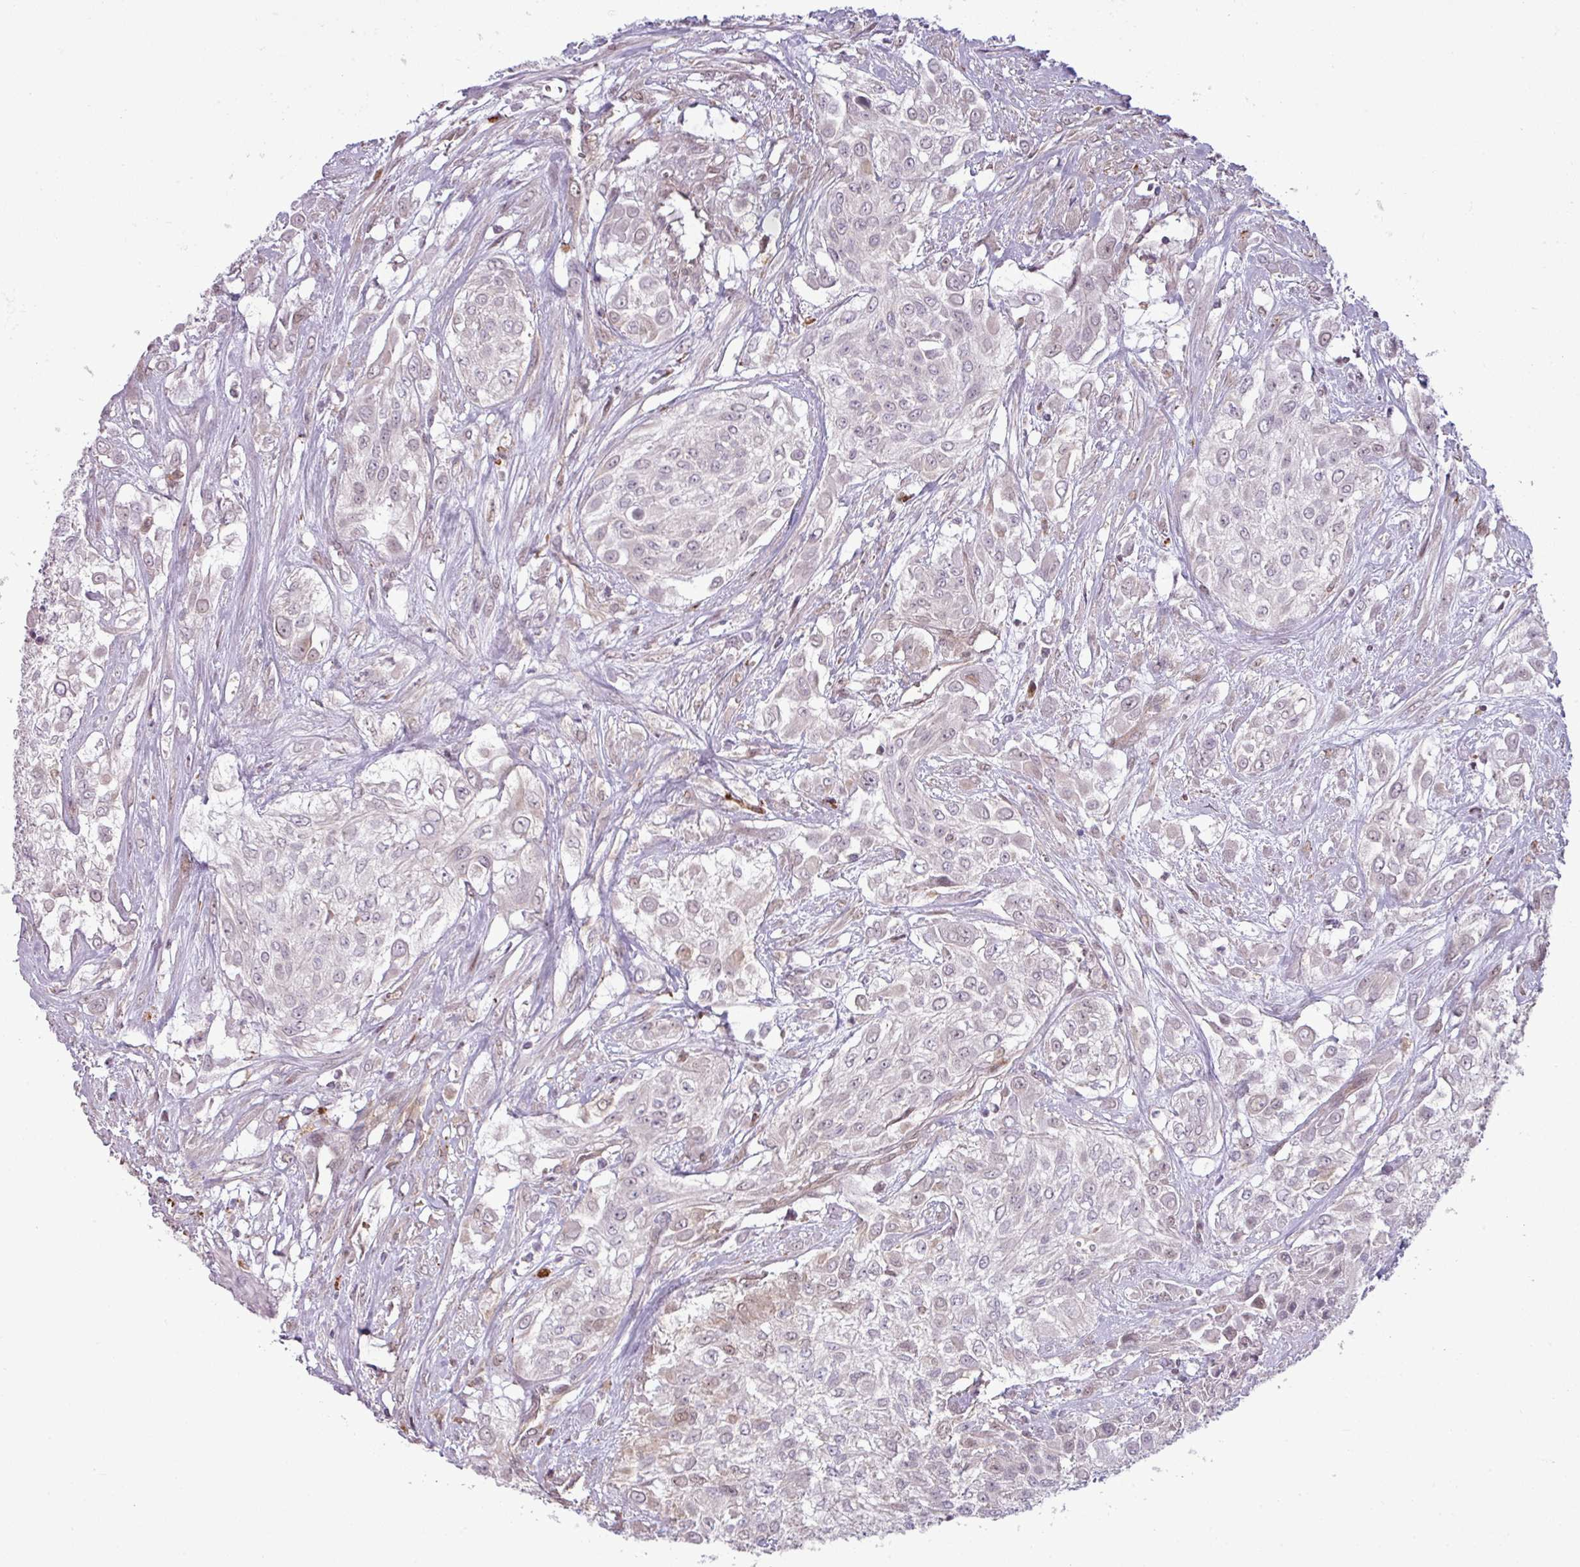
{"staining": {"intensity": "negative", "quantity": "none", "location": "none"}, "tissue": "urothelial cancer", "cell_type": "Tumor cells", "image_type": "cancer", "snomed": [{"axis": "morphology", "description": "Urothelial carcinoma, High grade"}, {"axis": "topography", "description": "Urinary bladder"}], "caption": "High magnification brightfield microscopy of urothelial cancer stained with DAB (brown) and counterstained with hematoxylin (blue): tumor cells show no significant staining.", "gene": "CCDC144A", "patient": {"sex": "male", "age": 67}}